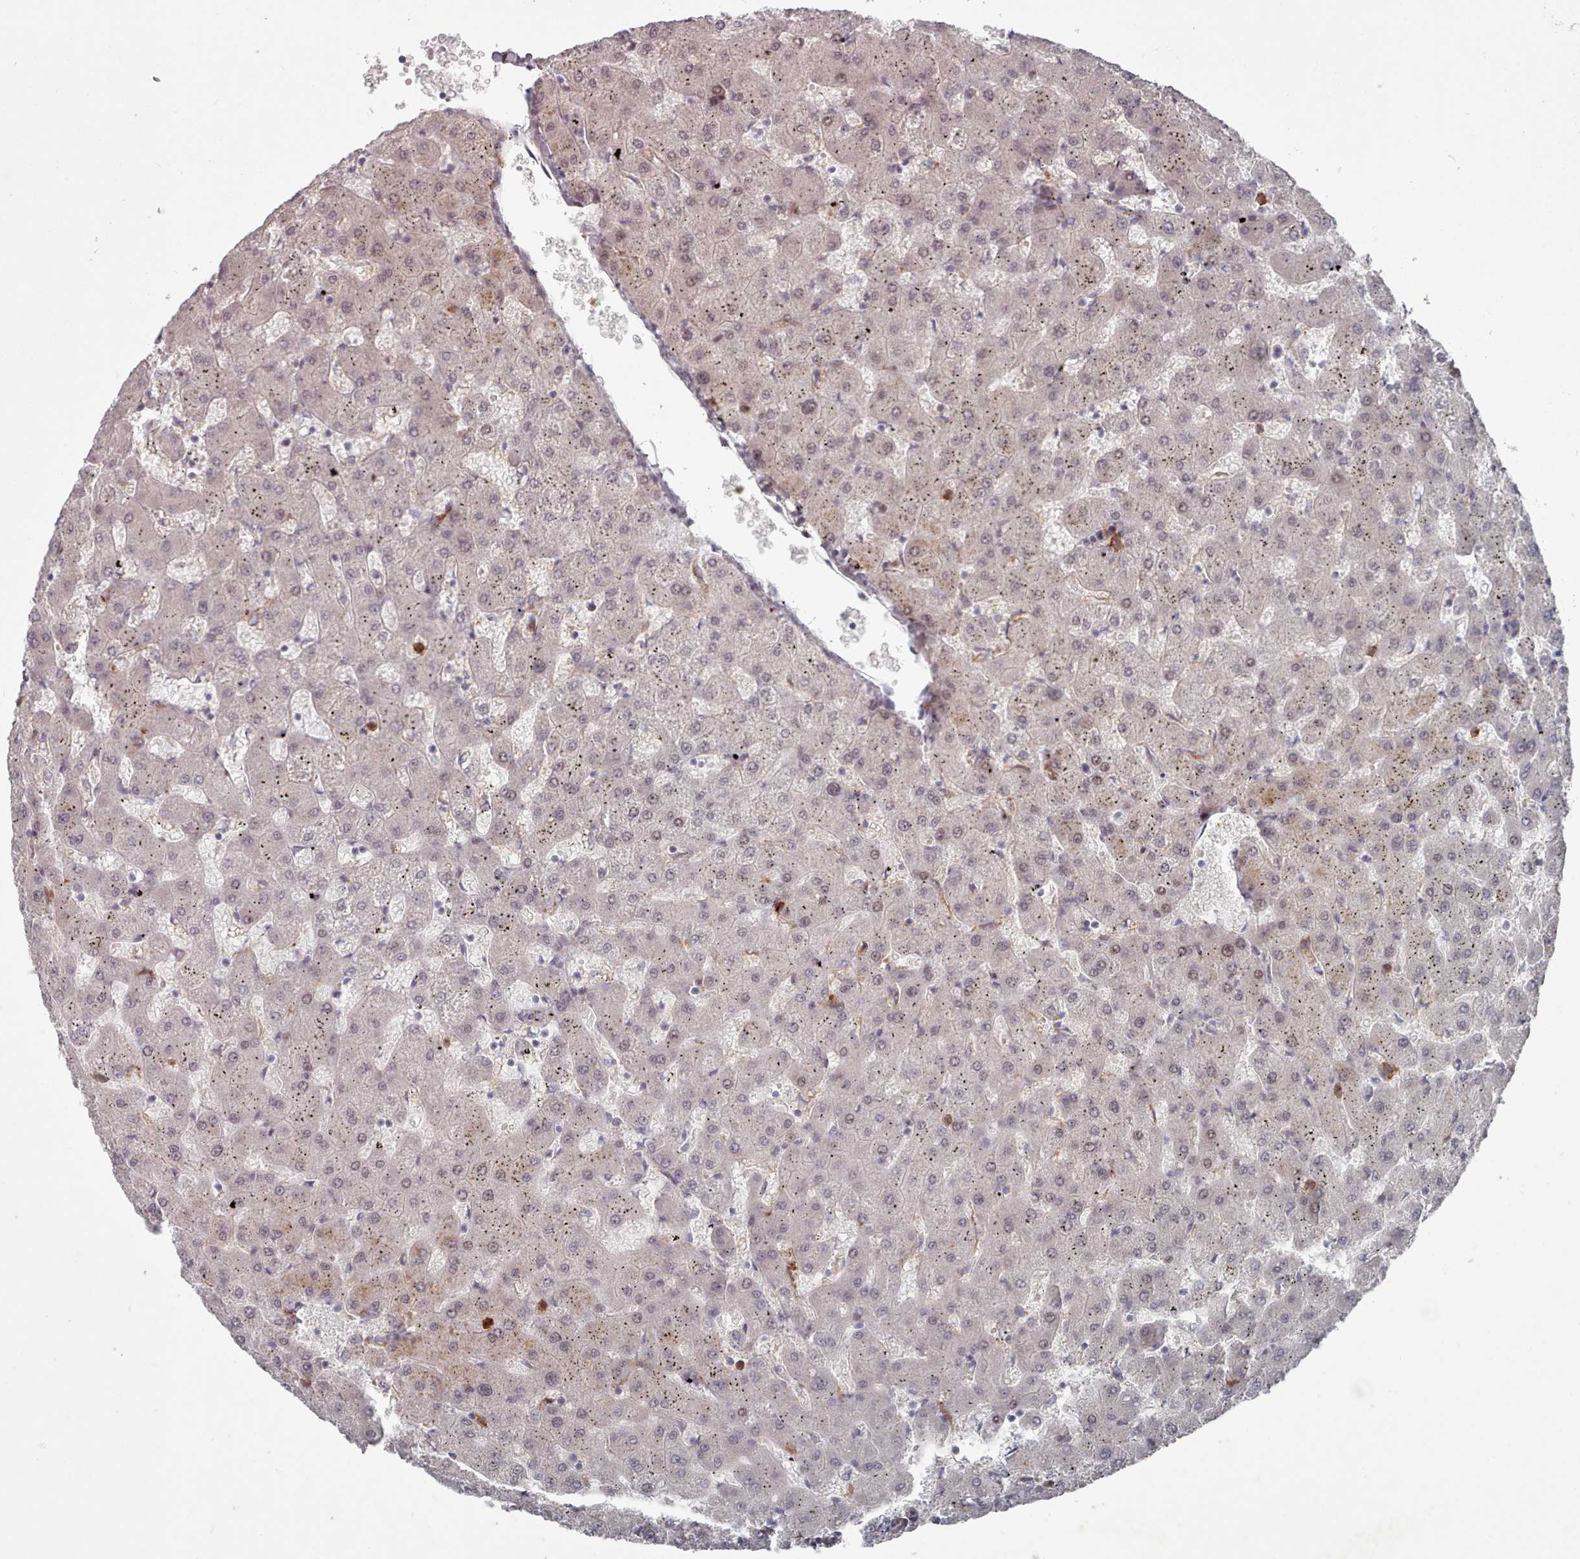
{"staining": {"intensity": "negative", "quantity": "none", "location": "none"}, "tissue": "liver", "cell_type": "Cholangiocytes", "image_type": "normal", "snomed": [{"axis": "morphology", "description": "Normal tissue, NOS"}, {"axis": "topography", "description": "Liver"}], "caption": "Immunohistochemistry (IHC) of unremarkable human liver demonstrates no positivity in cholangiocytes.", "gene": "COL8A2", "patient": {"sex": "female", "age": 63}}